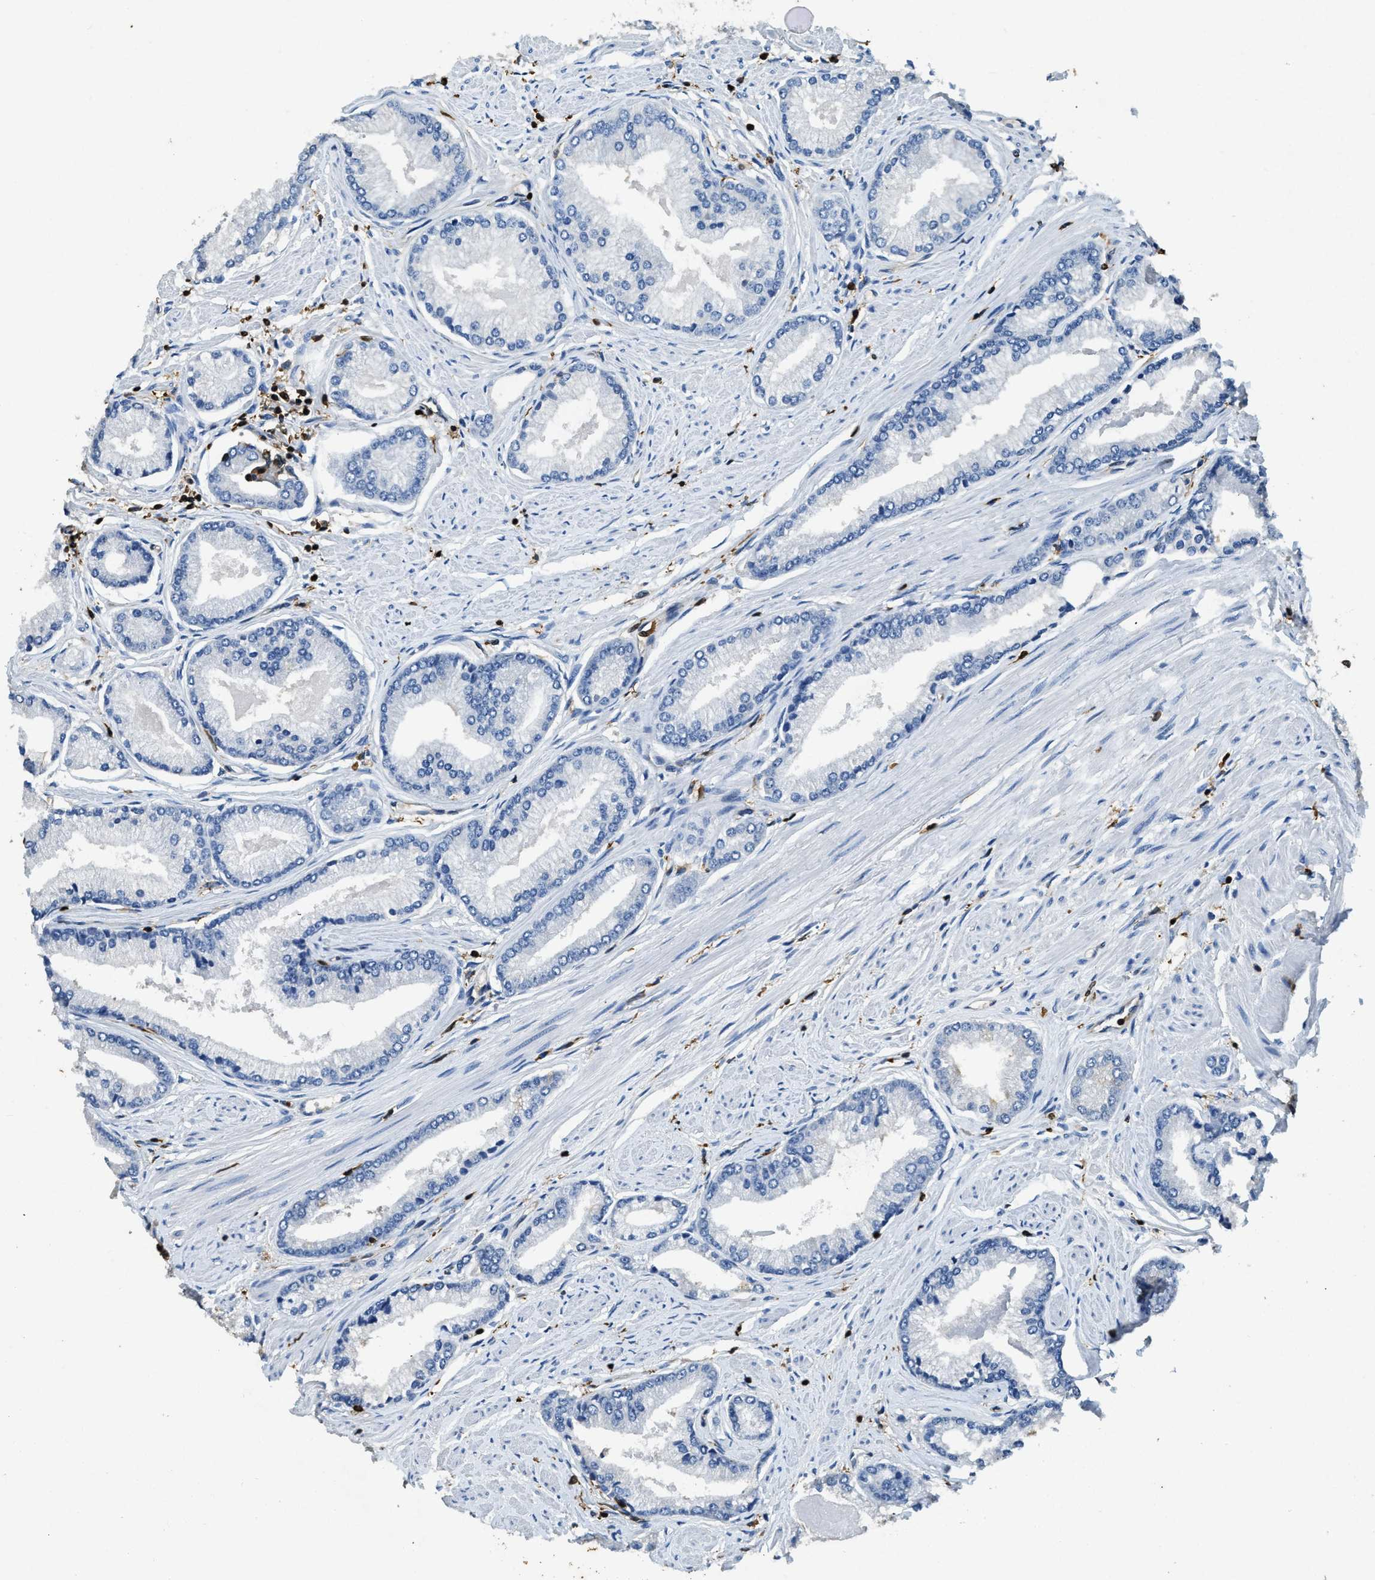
{"staining": {"intensity": "negative", "quantity": "none", "location": "none"}, "tissue": "prostate cancer", "cell_type": "Tumor cells", "image_type": "cancer", "snomed": [{"axis": "morphology", "description": "Adenocarcinoma, High grade"}, {"axis": "topography", "description": "Prostate"}], "caption": "Tumor cells are negative for protein expression in human prostate adenocarcinoma (high-grade).", "gene": "ARHGDIB", "patient": {"sex": "male", "age": 61}}